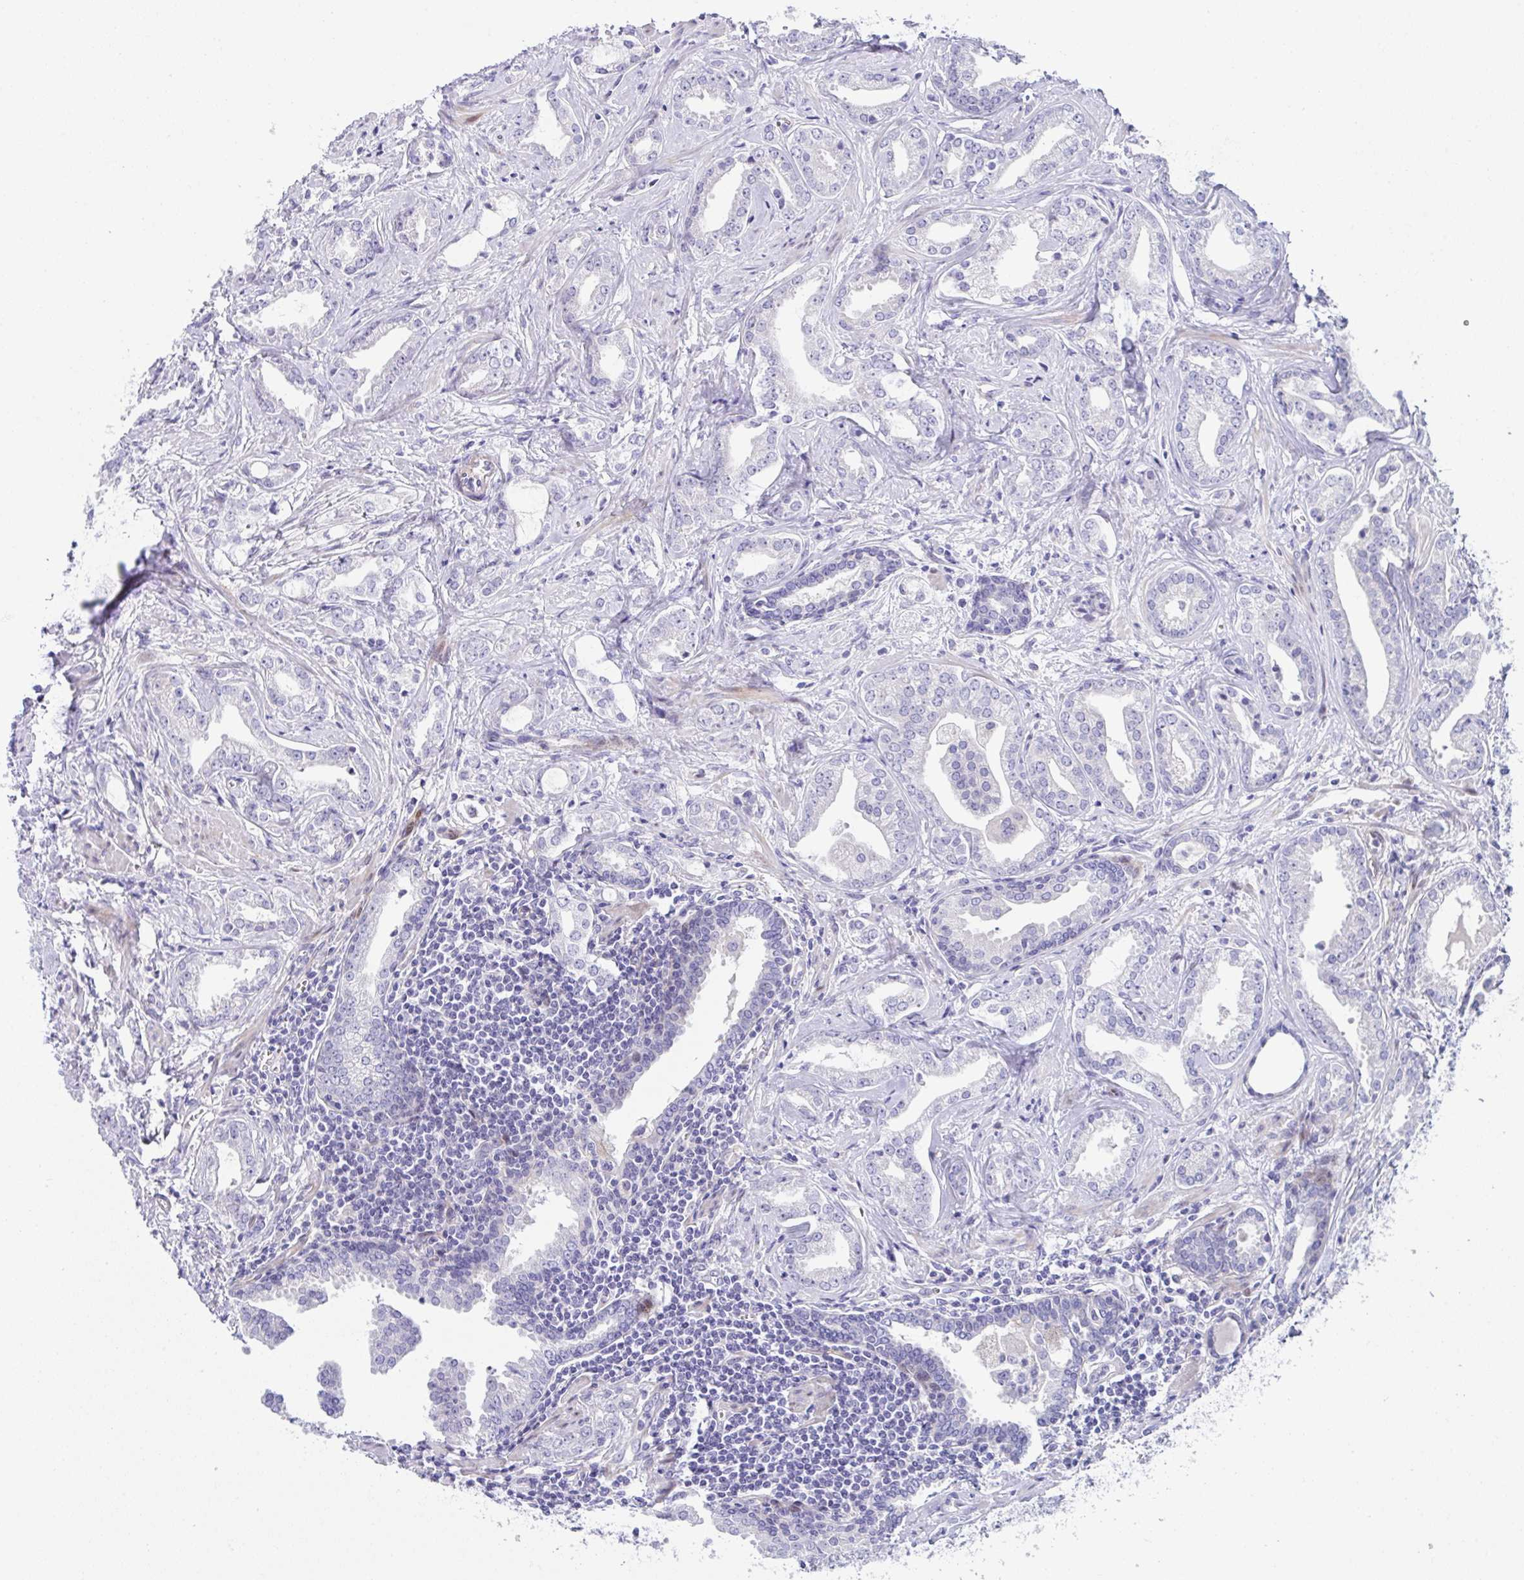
{"staining": {"intensity": "negative", "quantity": "none", "location": "none"}, "tissue": "prostate cancer", "cell_type": "Tumor cells", "image_type": "cancer", "snomed": [{"axis": "morphology", "description": "Adenocarcinoma, Medium grade"}, {"axis": "topography", "description": "Prostate"}], "caption": "Immunohistochemistry of prostate adenocarcinoma (medium-grade) demonstrates no staining in tumor cells. (DAB (3,3'-diaminobenzidine) immunohistochemistry with hematoxylin counter stain).", "gene": "ZNF713", "patient": {"sex": "male", "age": 57}}